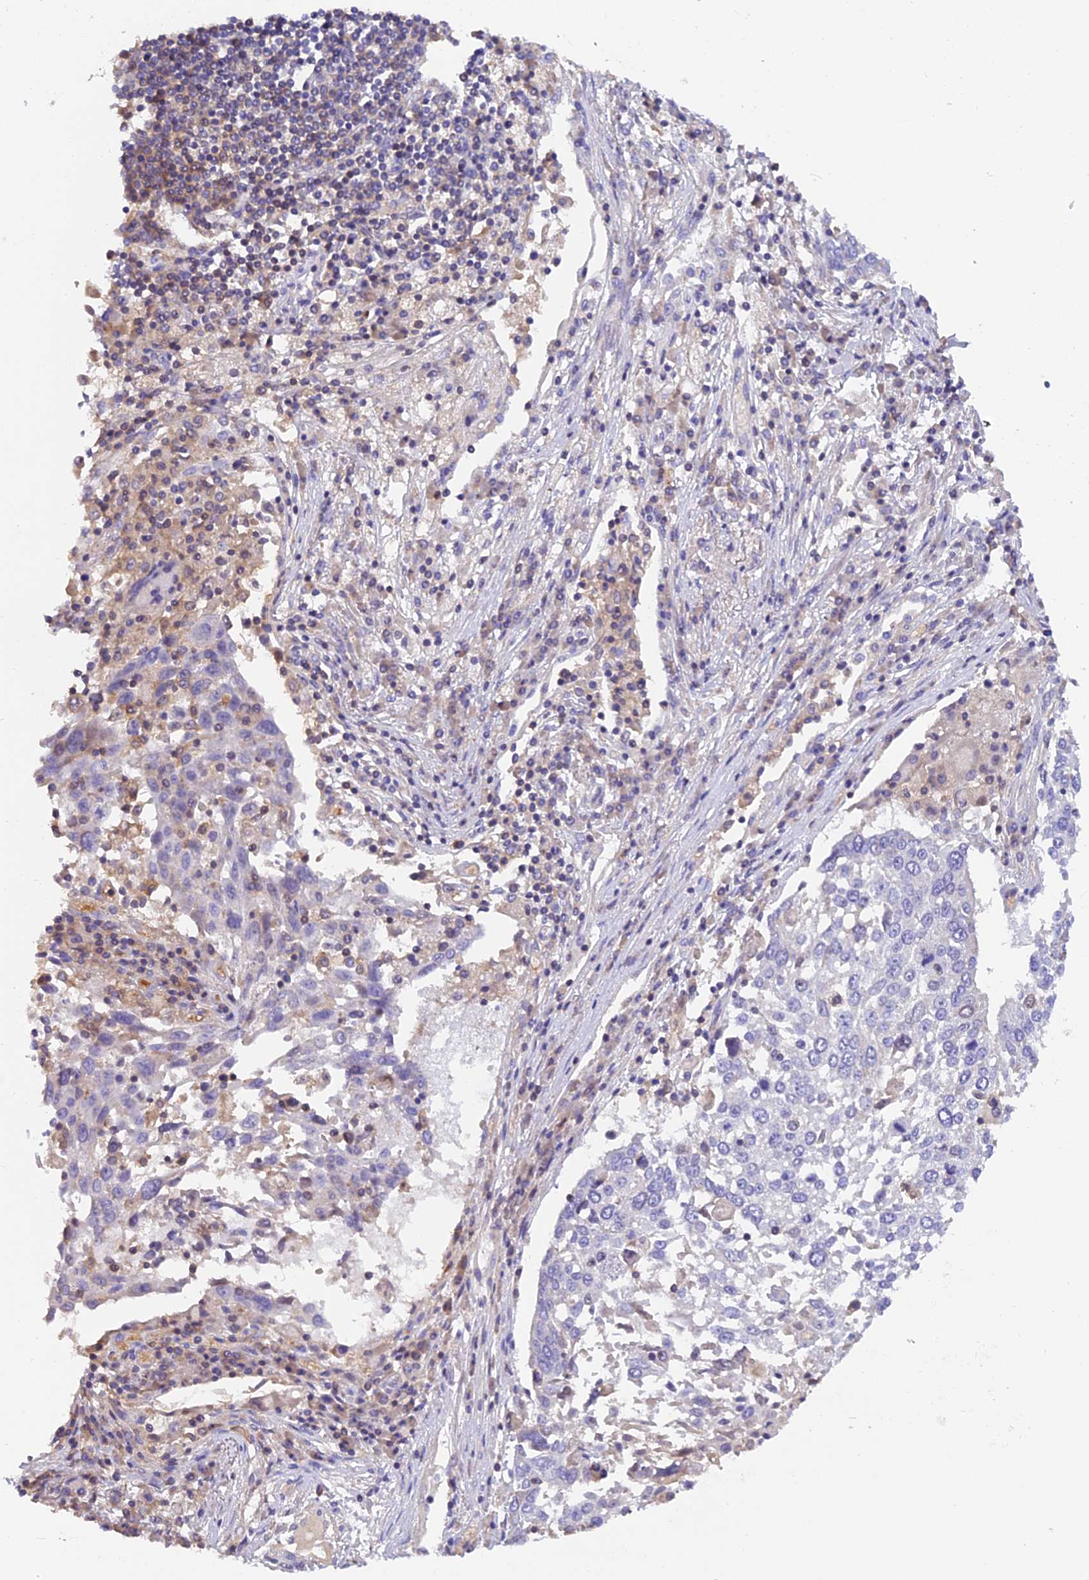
{"staining": {"intensity": "negative", "quantity": "none", "location": "none"}, "tissue": "lung cancer", "cell_type": "Tumor cells", "image_type": "cancer", "snomed": [{"axis": "morphology", "description": "Squamous cell carcinoma, NOS"}, {"axis": "topography", "description": "Lung"}], "caption": "This is a photomicrograph of IHC staining of lung cancer, which shows no positivity in tumor cells. (DAB (3,3'-diaminobenzidine) IHC, high magnification).", "gene": "LPXN", "patient": {"sex": "male", "age": 65}}